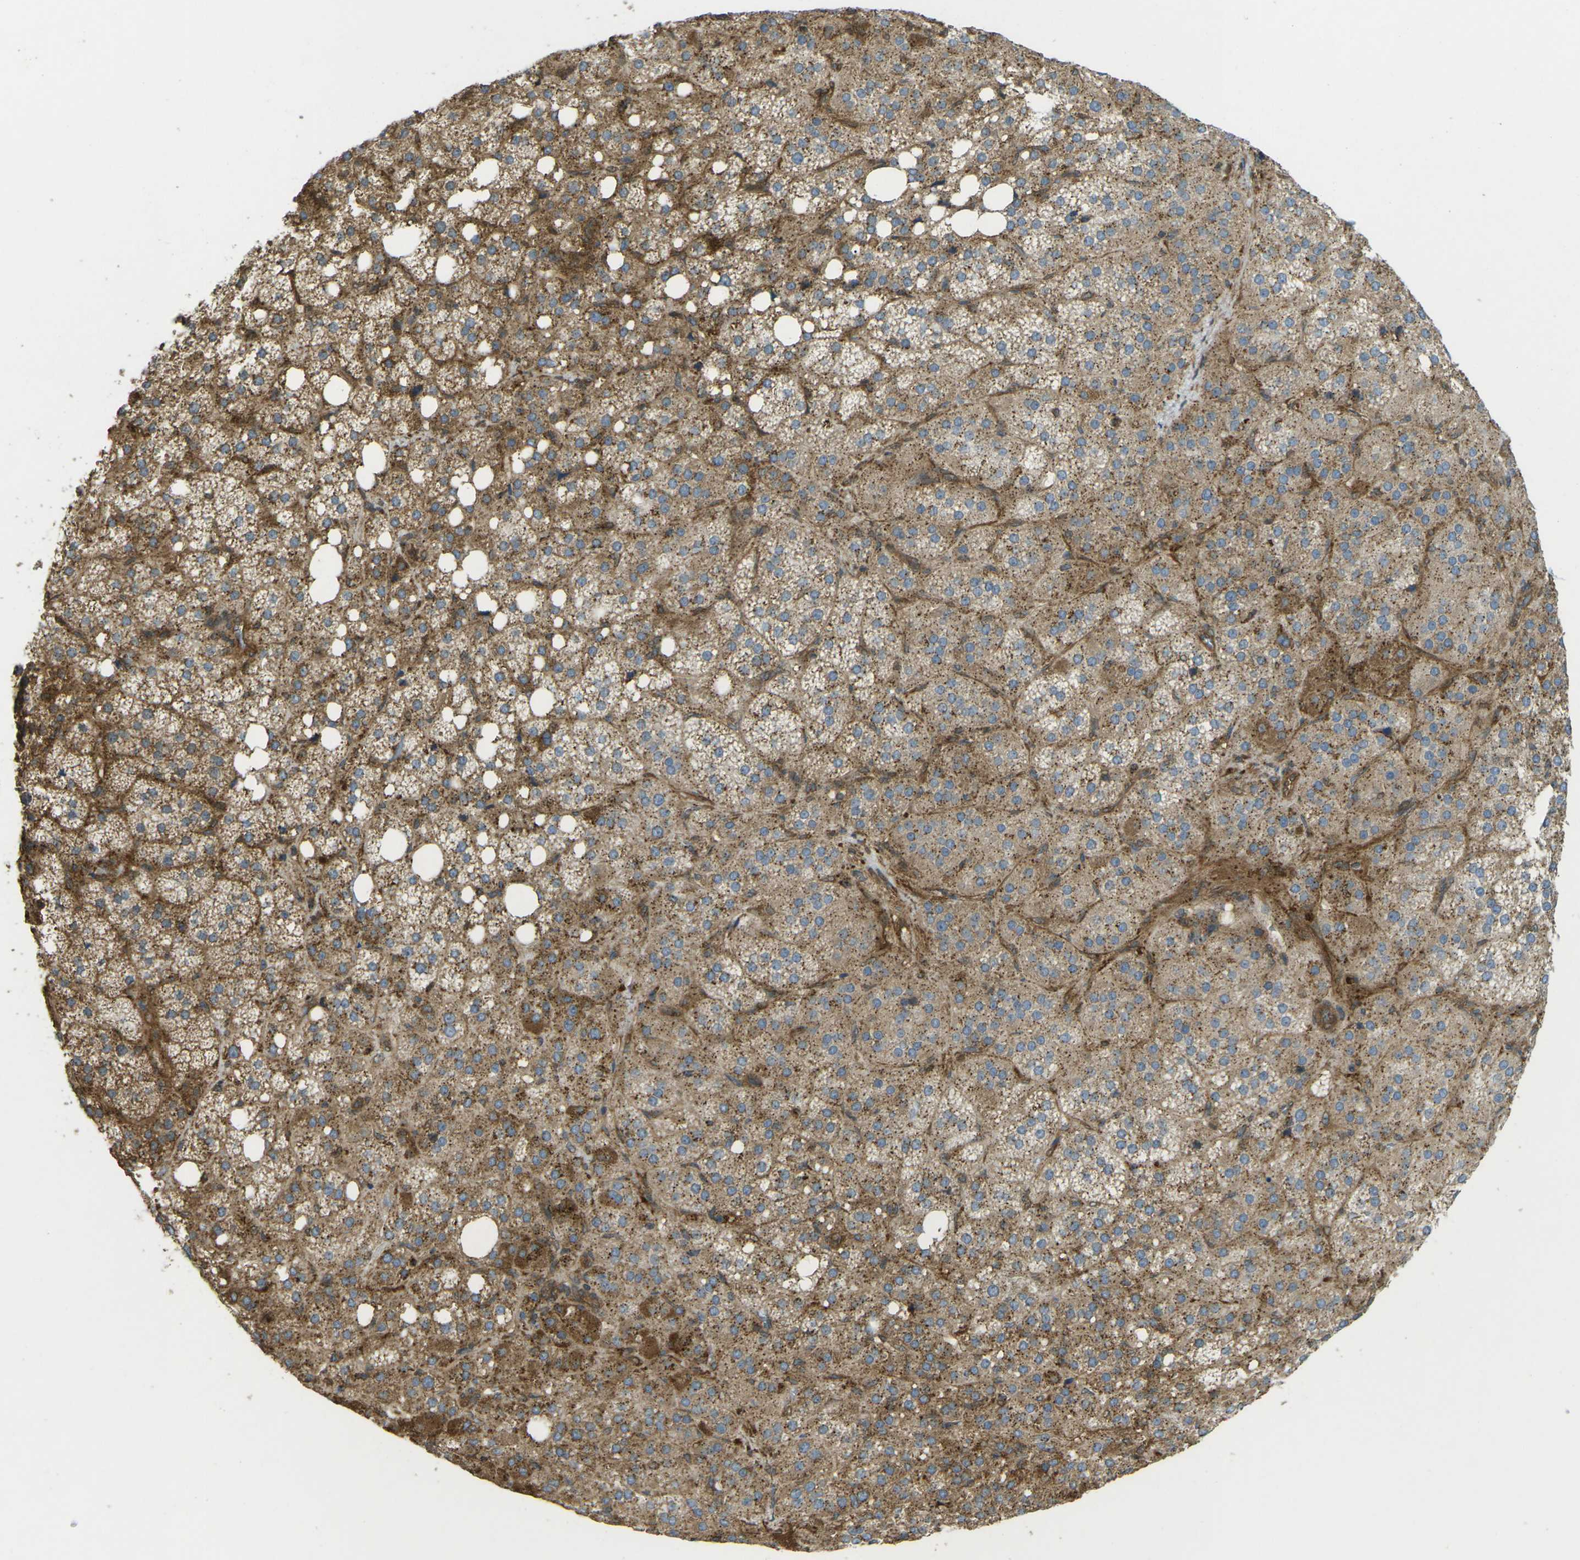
{"staining": {"intensity": "strong", "quantity": ">75%", "location": "cytoplasmic/membranous"}, "tissue": "adrenal gland", "cell_type": "Glandular cells", "image_type": "normal", "snomed": [{"axis": "morphology", "description": "Normal tissue, NOS"}, {"axis": "topography", "description": "Adrenal gland"}], "caption": "Immunohistochemistry of normal adrenal gland reveals high levels of strong cytoplasmic/membranous positivity in about >75% of glandular cells.", "gene": "CHMP3", "patient": {"sex": "female", "age": 59}}